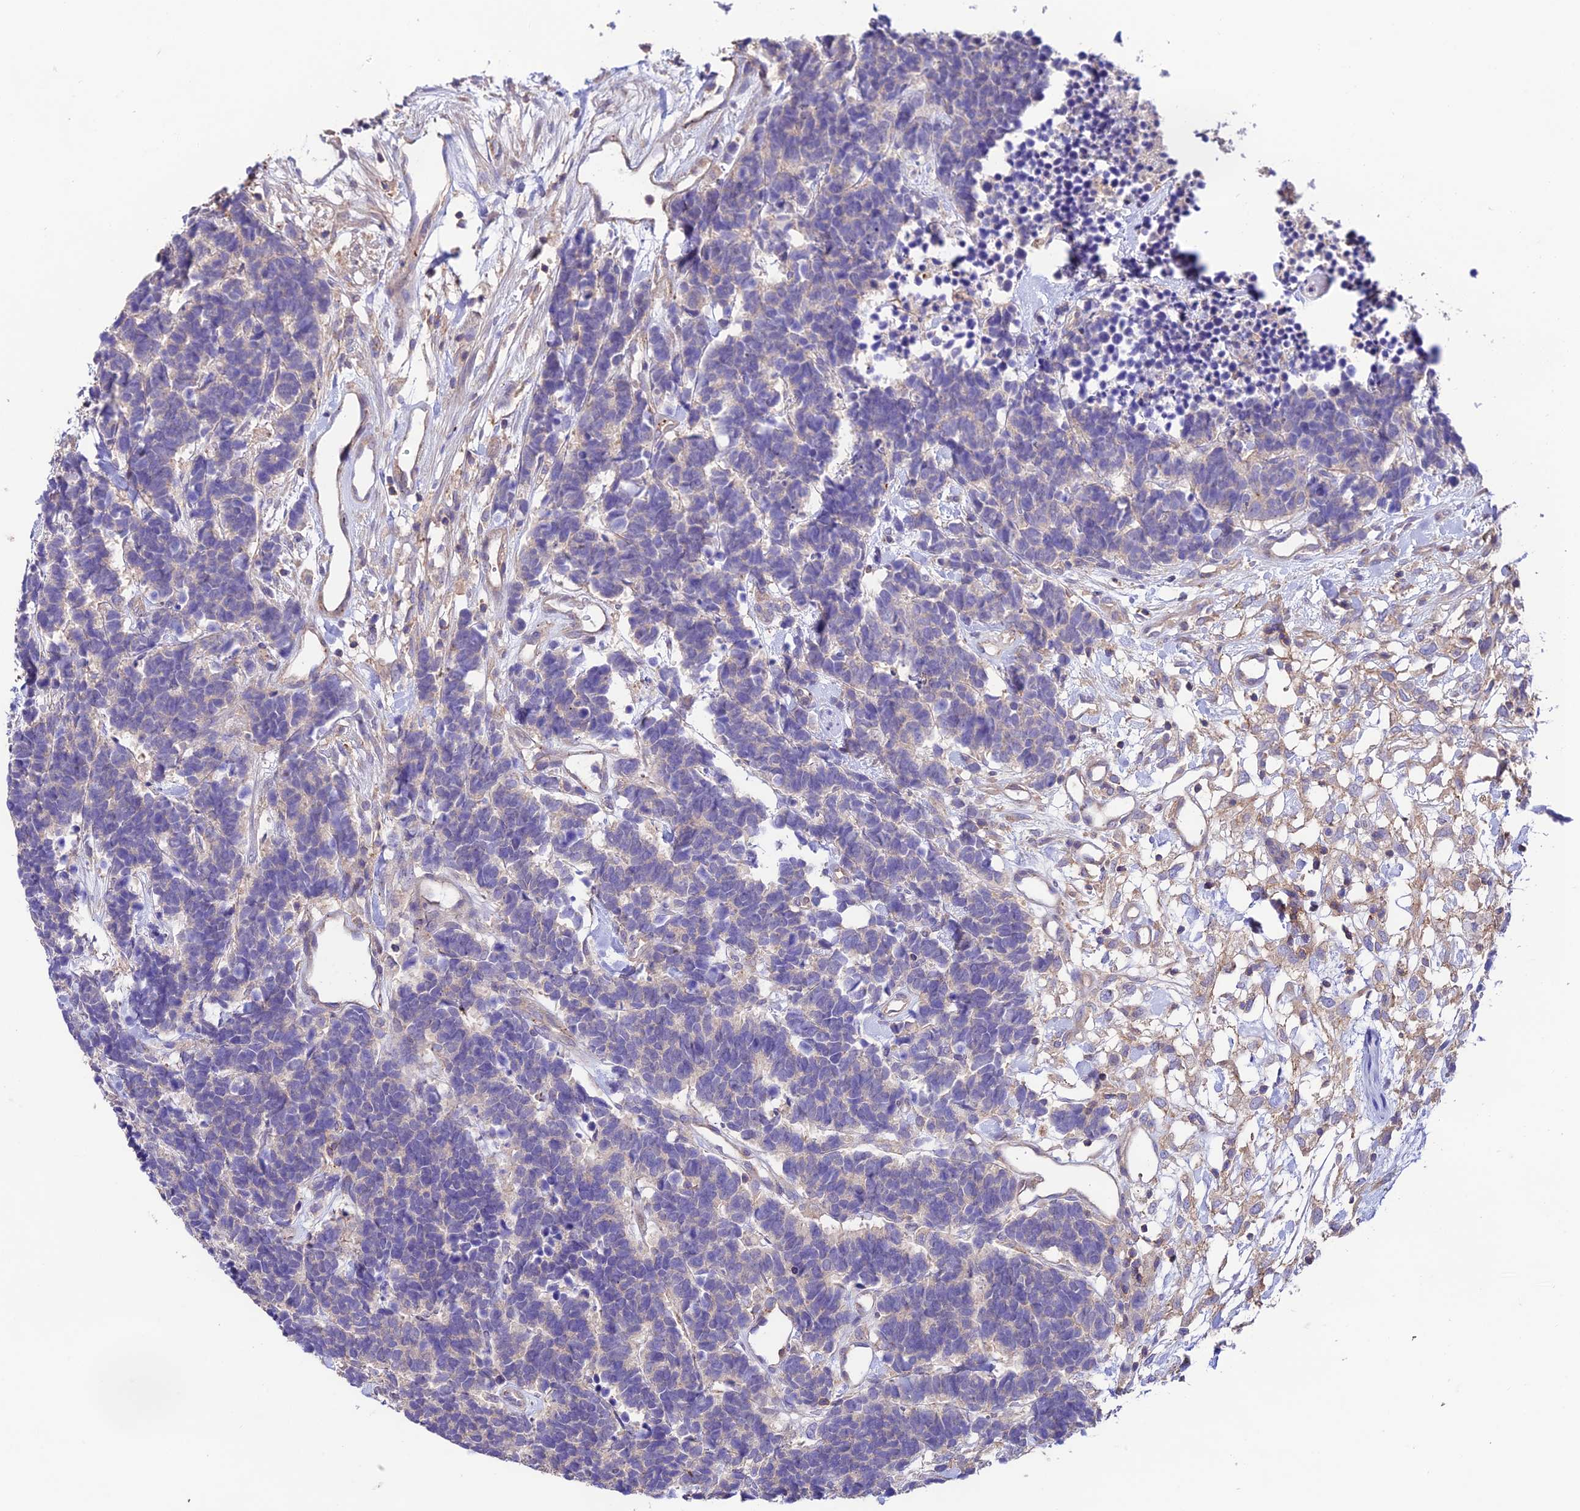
{"staining": {"intensity": "negative", "quantity": "none", "location": "none"}, "tissue": "carcinoid", "cell_type": "Tumor cells", "image_type": "cancer", "snomed": [{"axis": "morphology", "description": "Carcinoma, NOS"}, {"axis": "morphology", "description": "Carcinoid, malignant, NOS"}, {"axis": "topography", "description": "Urinary bladder"}], "caption": "Image shows no significant protein staining in tumor cells of carcinoid (malignant).", "gene": "BRME1", "patient": {"sex": "male", "age": 57}}